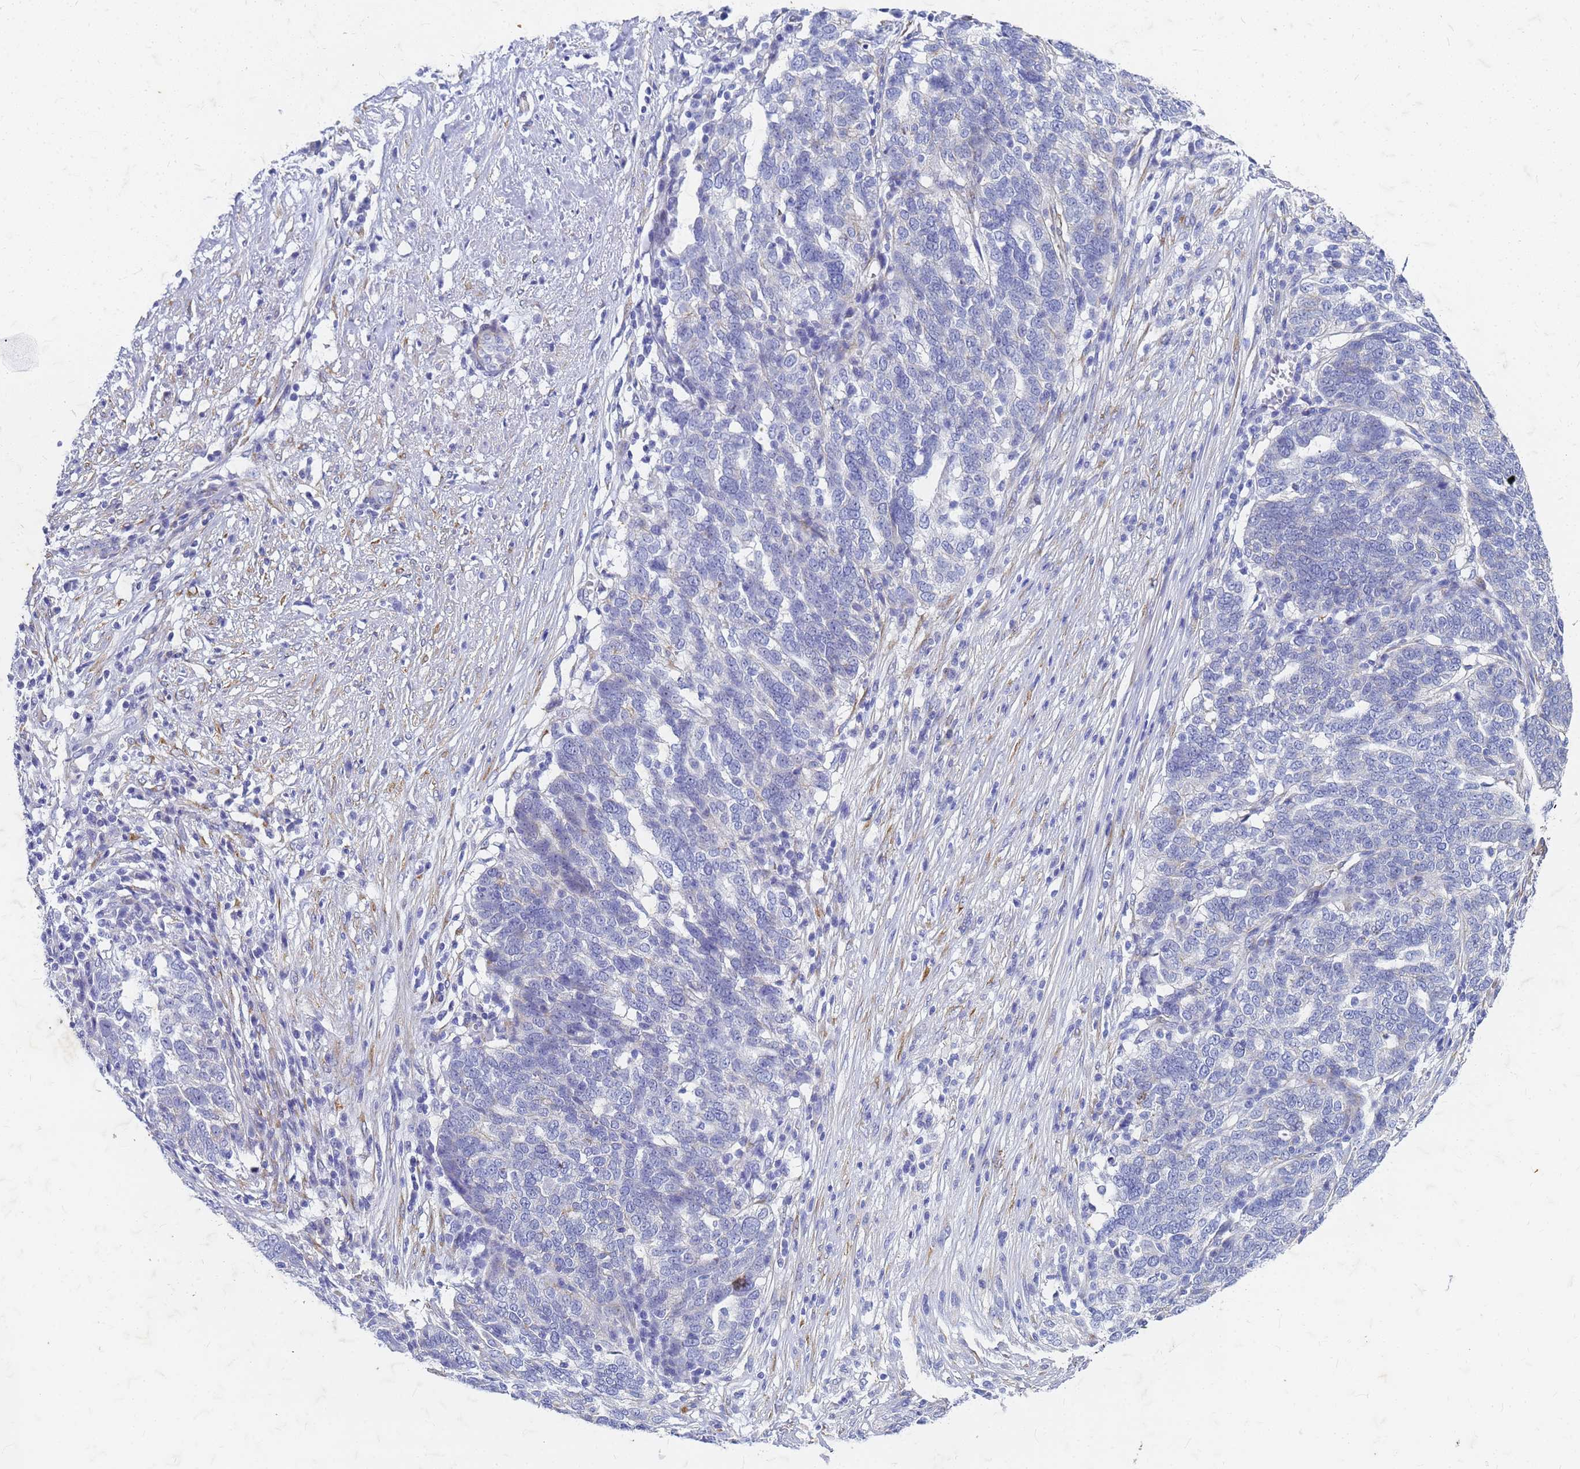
{"staining": {"intensity": "negative", "quantity": "none", "location": "none"}, "tissue": "ovarian cancer", "cell_type": "Tumor cells", "image_type": "cancer", "snomed": [{"axis": "morphology", "description": "Cystadenocarcinoma, serous, NOS"}, {"axis": "topography", "description": "Ovary"}], "caption": "Human ovarian serous cystadenocarcinoma stained for a protein using immunohistochemistry shows no positivity in tumor cells.", "gene": "TRIM64B", "patient": {"sex": "female", "age": 59}}